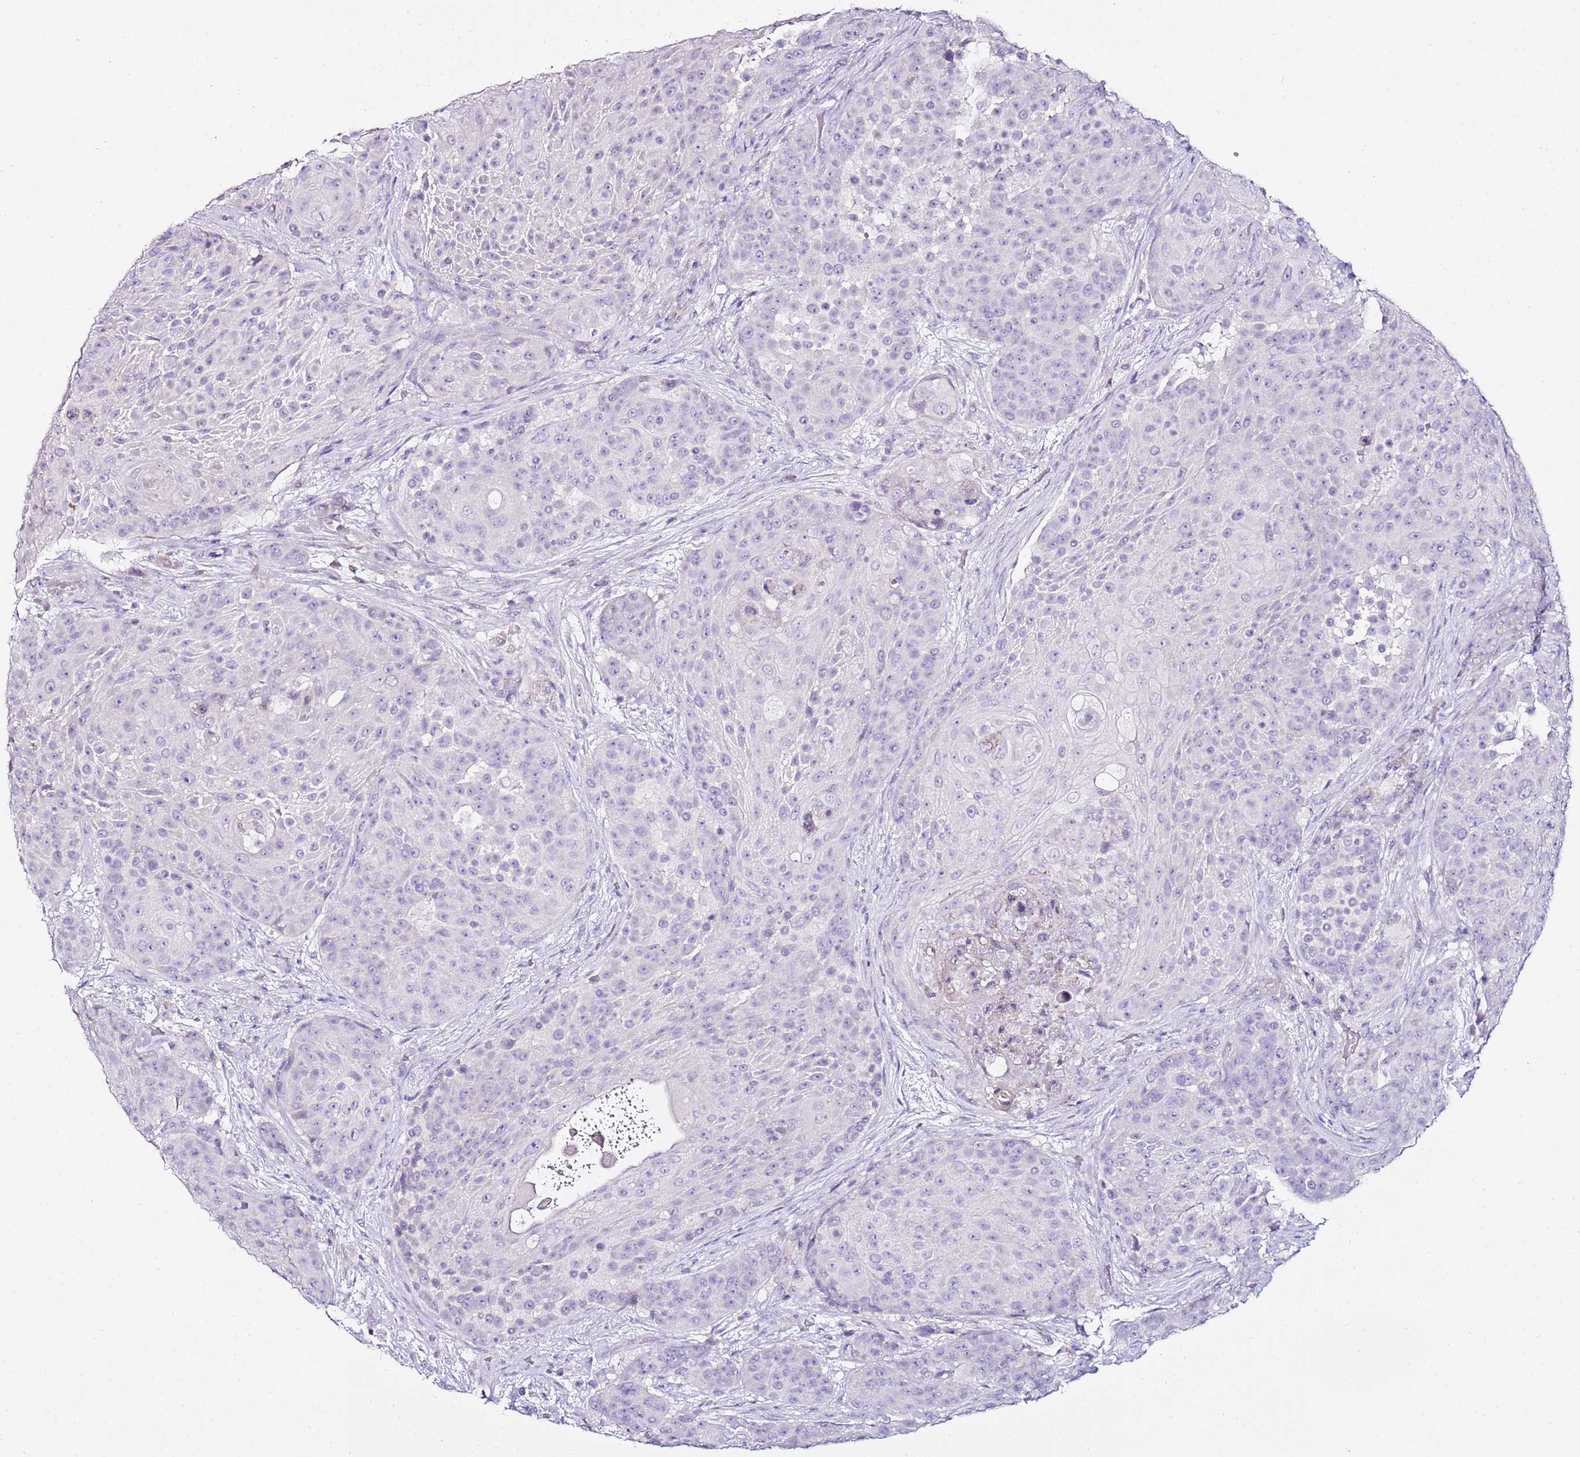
{"staining": {"intensity": "negative", "quantity": "none", "location": "none"}, "tissue": "urothelial cancer", "cell_type": "Tumor cells", "image_type": "cancer", "snomed": [{"axis": "morphology", "description": "Urothelial carcinoma, High grade"}, {"axis": "topography", "description": "Urinary bladder"}], "caption": "The image displays no significant staining in tumor cells of urothelial cancer.", "gene": "MYBPC3", "patient": {"sex": "female", "age": 63}}